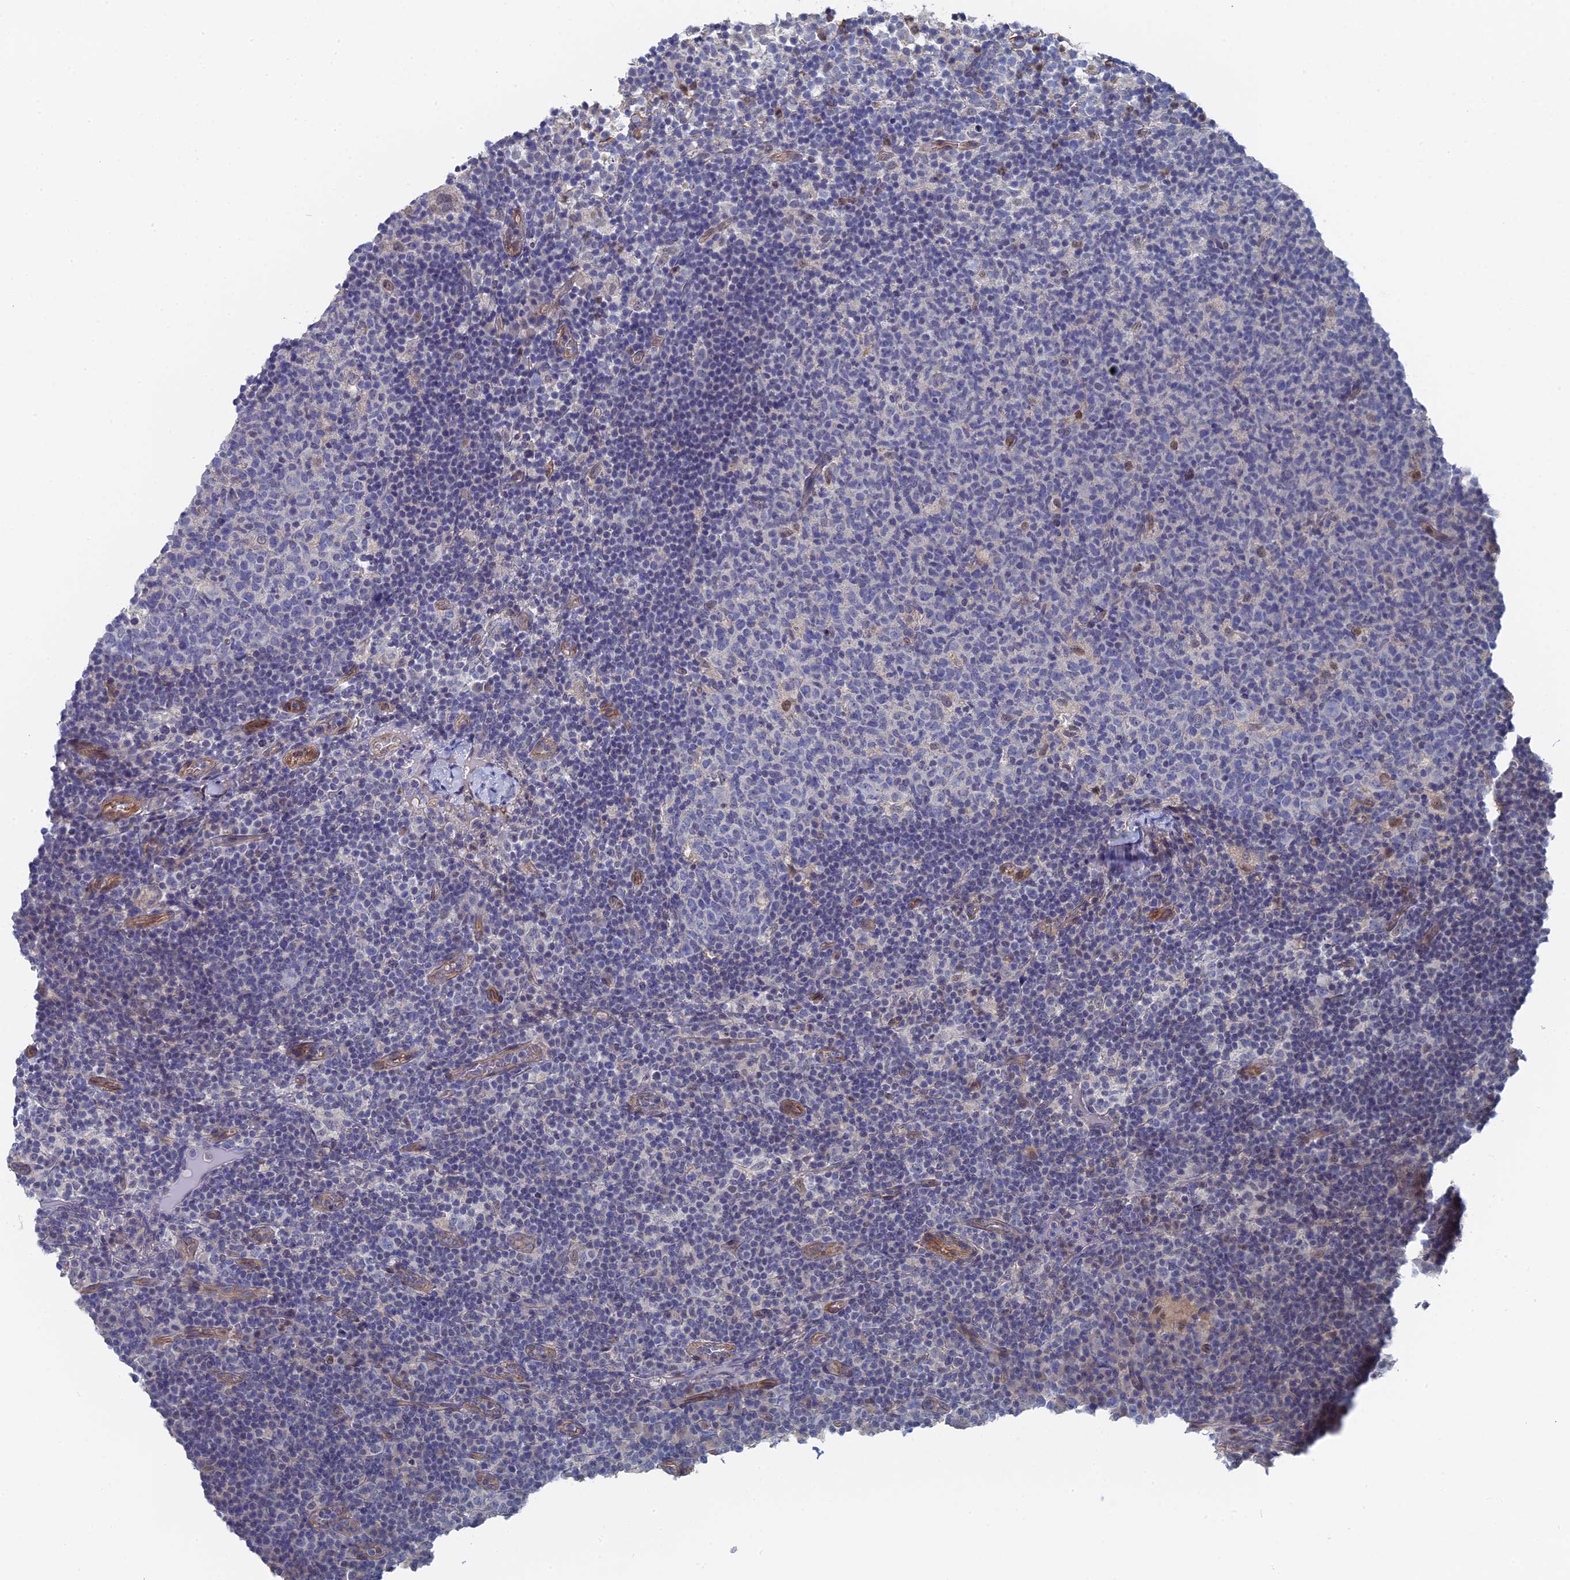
{"staining": {"intensity": "negative", "quantity": "none", "location": "none"}, "tissue": "lymph node", "cell_type": "Germinal center cells", "image_type": "normal", "snomed": [{"axis": "morphology", "description": "Normal tissue, NOS"}, {"axis": "morphology", "description": "Inflammation, NOS"}, {"axis": "topography", "description": "Lymph node"}], "caption": "The IHC photomicrograph has no significant positivity in germinal center cells of lymph node. (Stains: DAB (3,3'-diaminobenzidine) immunohistochemistry with hematoxylin counter stain, Microscopy: brightfield microscopy at high magnification).", "gene": "MTHFSD", "patient": {"sex": "male", "age": 55}}